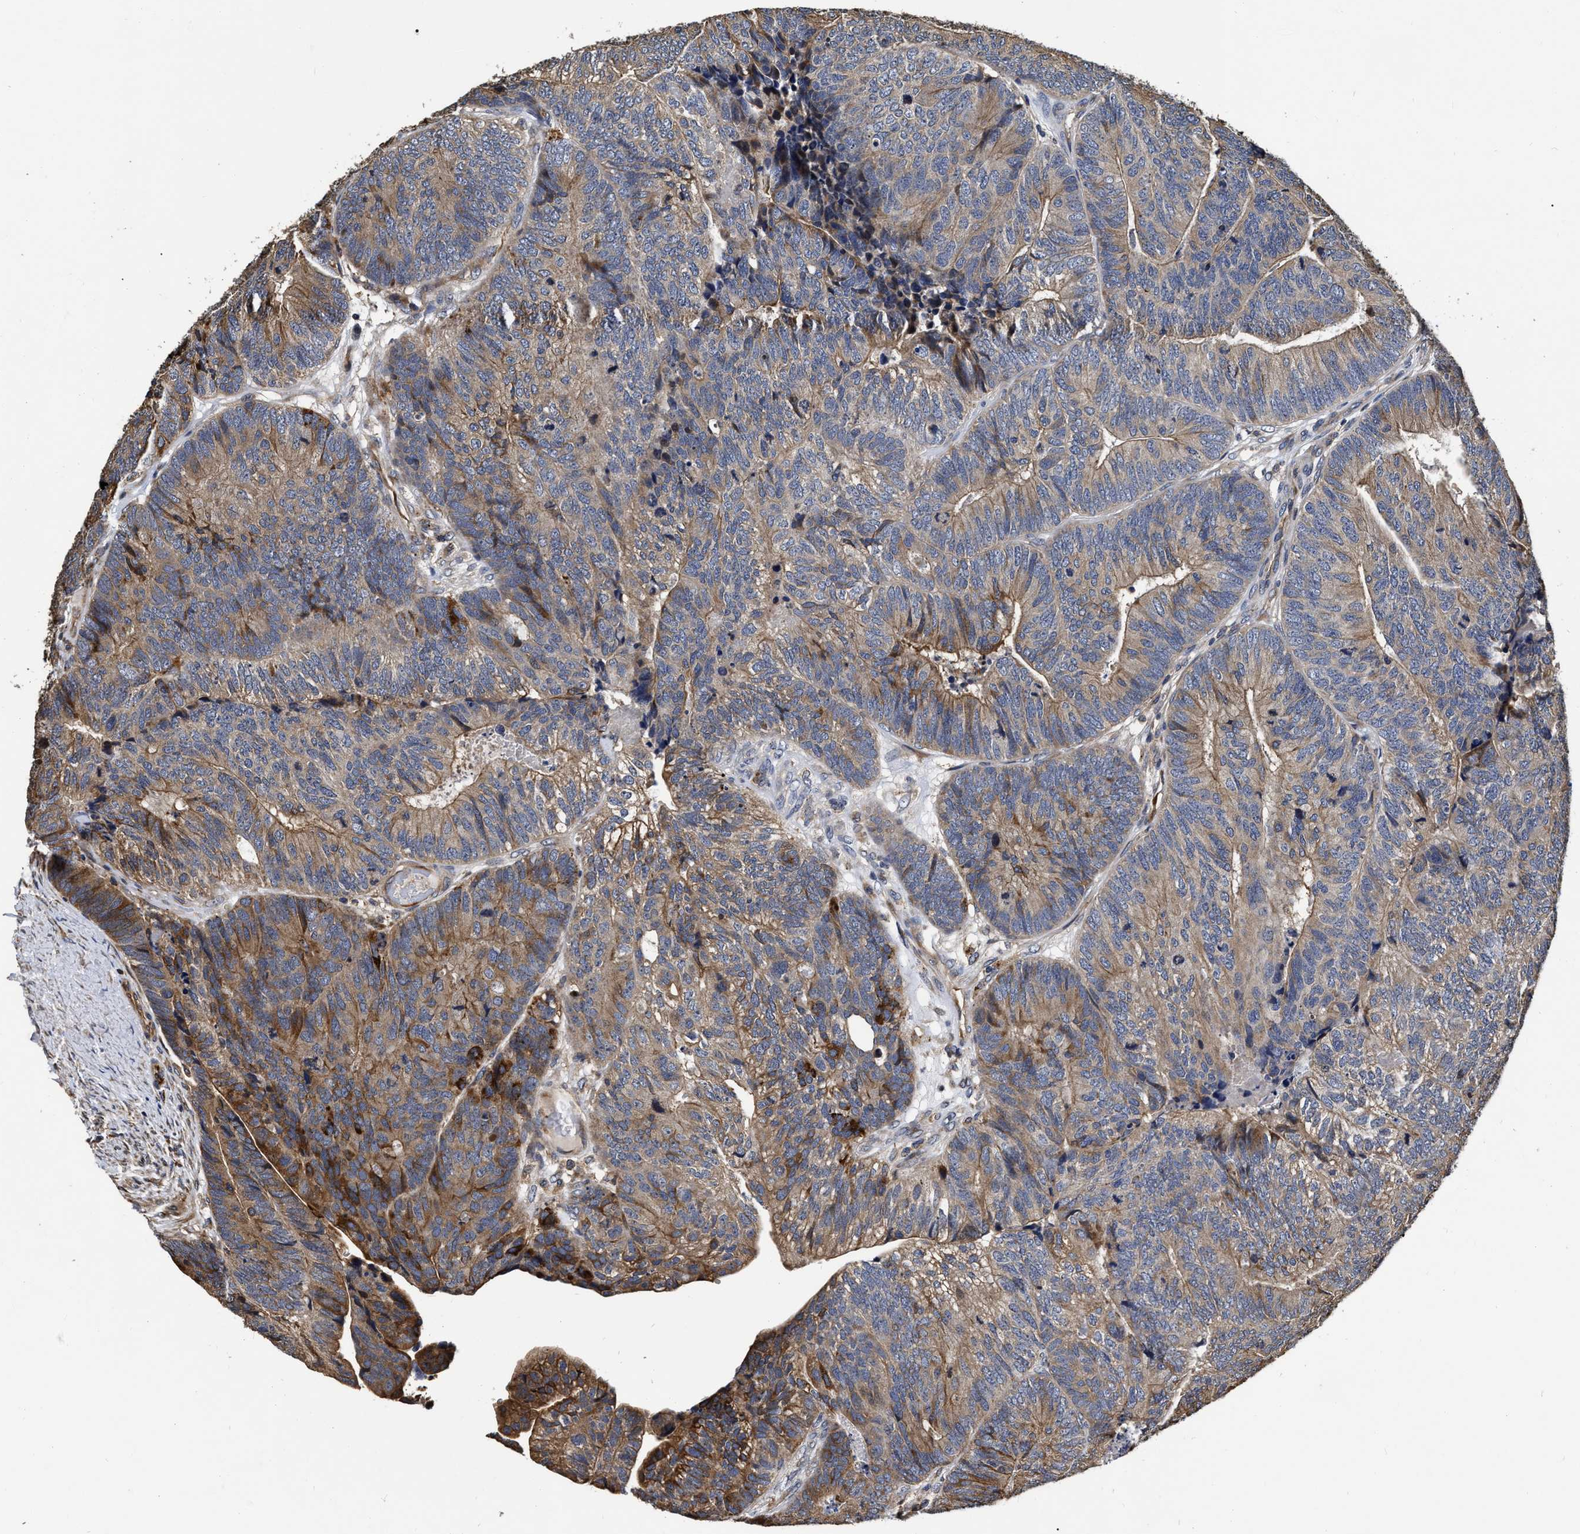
{"staining": {"intensity": "moderate", "quantity": "25%-75%", "location": "cytoplasmic/membranous"}, "tissue": "colorectal cancer", "cell_type": "Tumor cells", "image_type": "cancer", "snomed": [{"axis": "morphology", "description": "Normal tissue, NOS"}, {"axis": "morphology", "description": "Adenocarcinoma, NOS"}, {"axis": "topography", "description": "Rectum"}], "caption": "Protein staining of adenocarcinoma (colorectal) tissue reveals moderate cytoplasmic/membranous staining in approximately 25%-75% of tumor cells. Immunohistochemistry stains the protein of interest in brown and the nuclei are stained blue.", "gene": "ABCG8", "patient": {"sex": "female", "age": 66}}